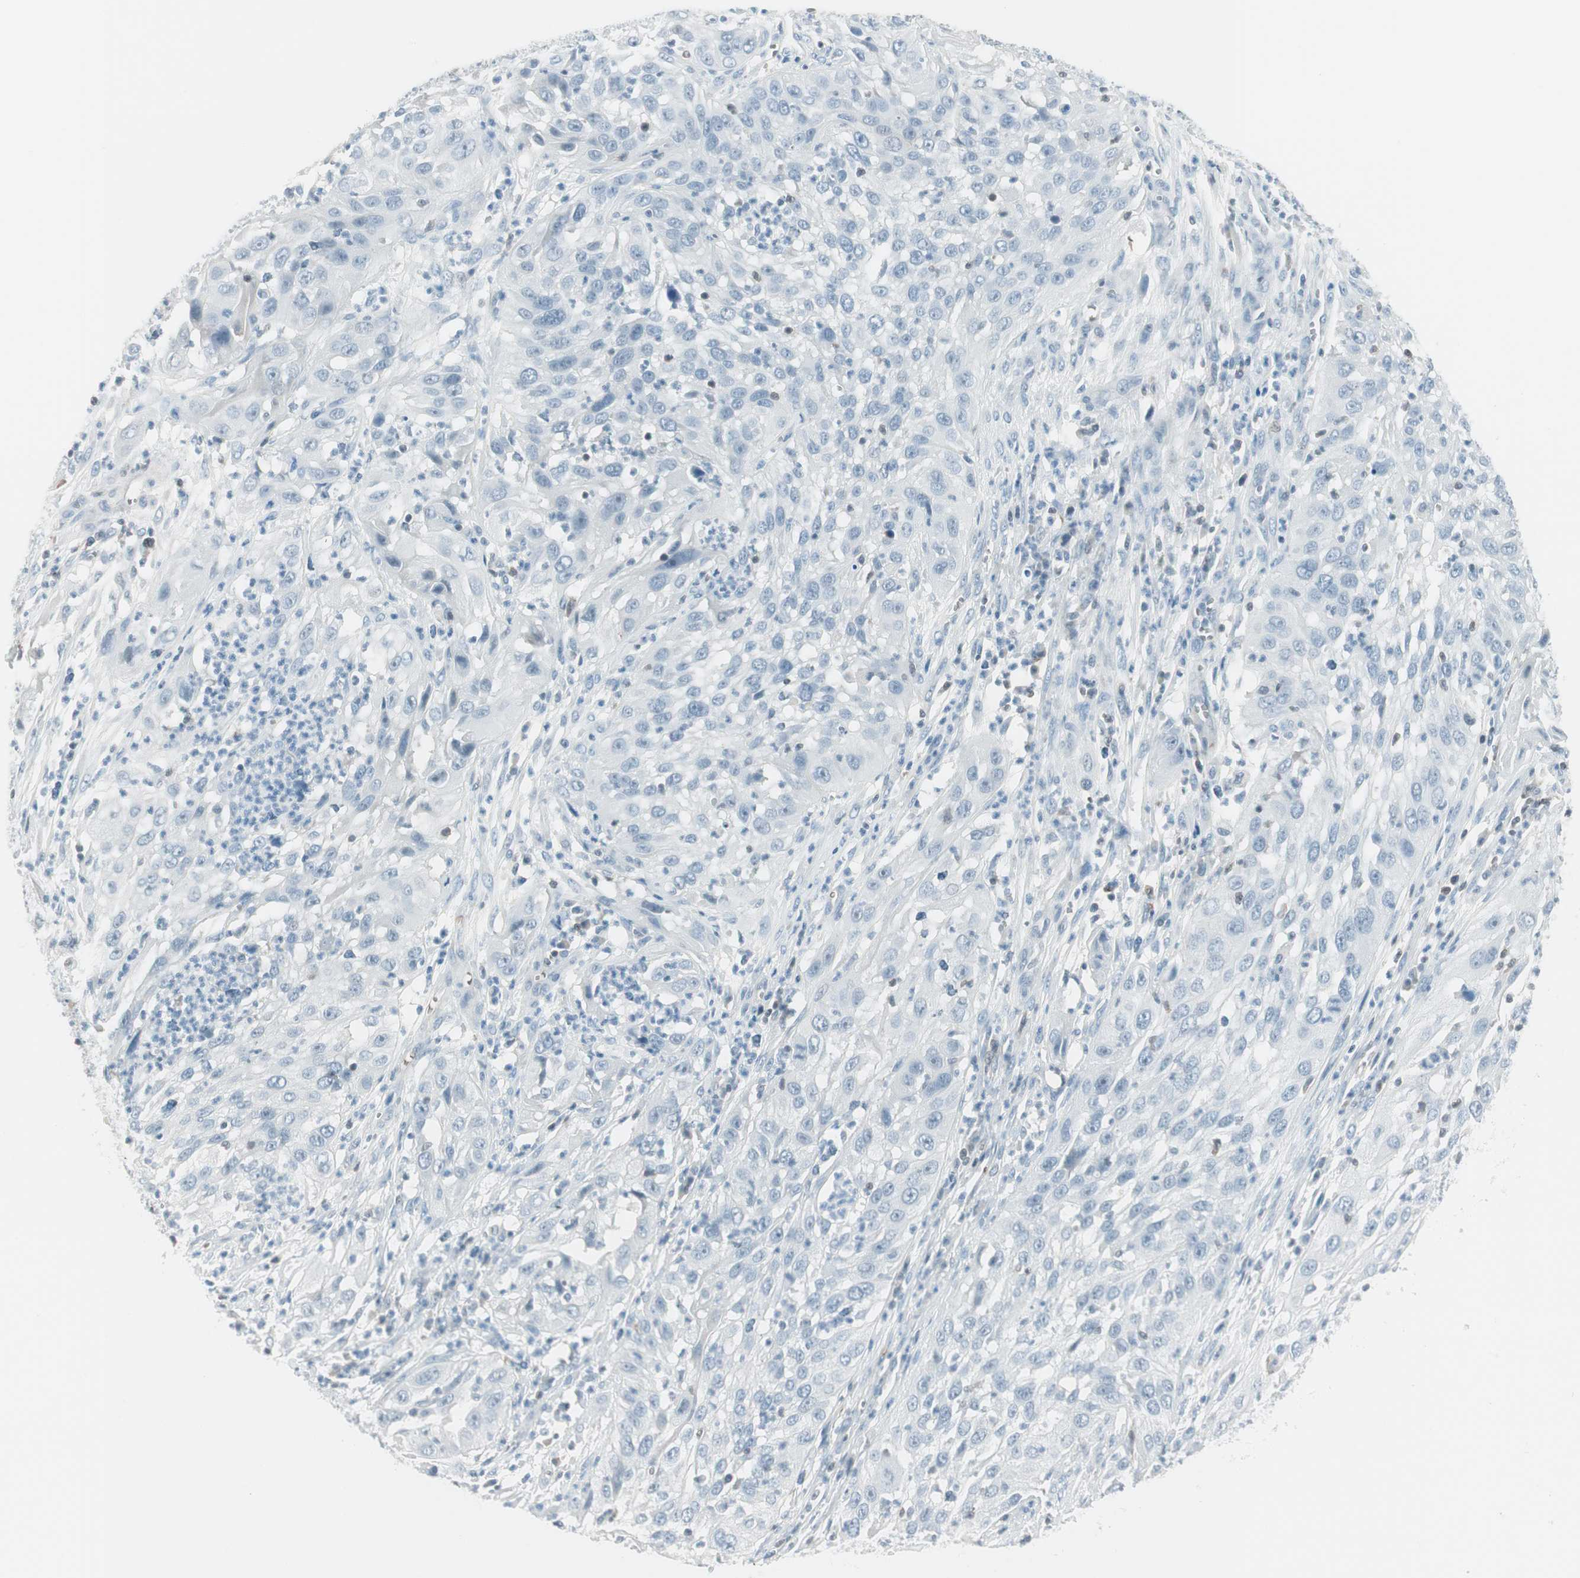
{"staining": {"intensity": "negative", "quantity": "none", "location": "none"}, "tissue": "cervical cancer", "cell_type": "Tumor cells", "image_type": "cancer", "snomed": [{"axis": "morphology", "description": "Squamous cell carcinoma, NOS"}, {"axis": "topography", "description": "Cervix"}], "caption": "A high-resolution histopathology image shows IHC staining of cervical cancer (squamous cell carcinoma), which demonstrates no significant expression in tumor cells.", "gene": "MAP4K1", "patient": {"sex": "female", "age": 32}}